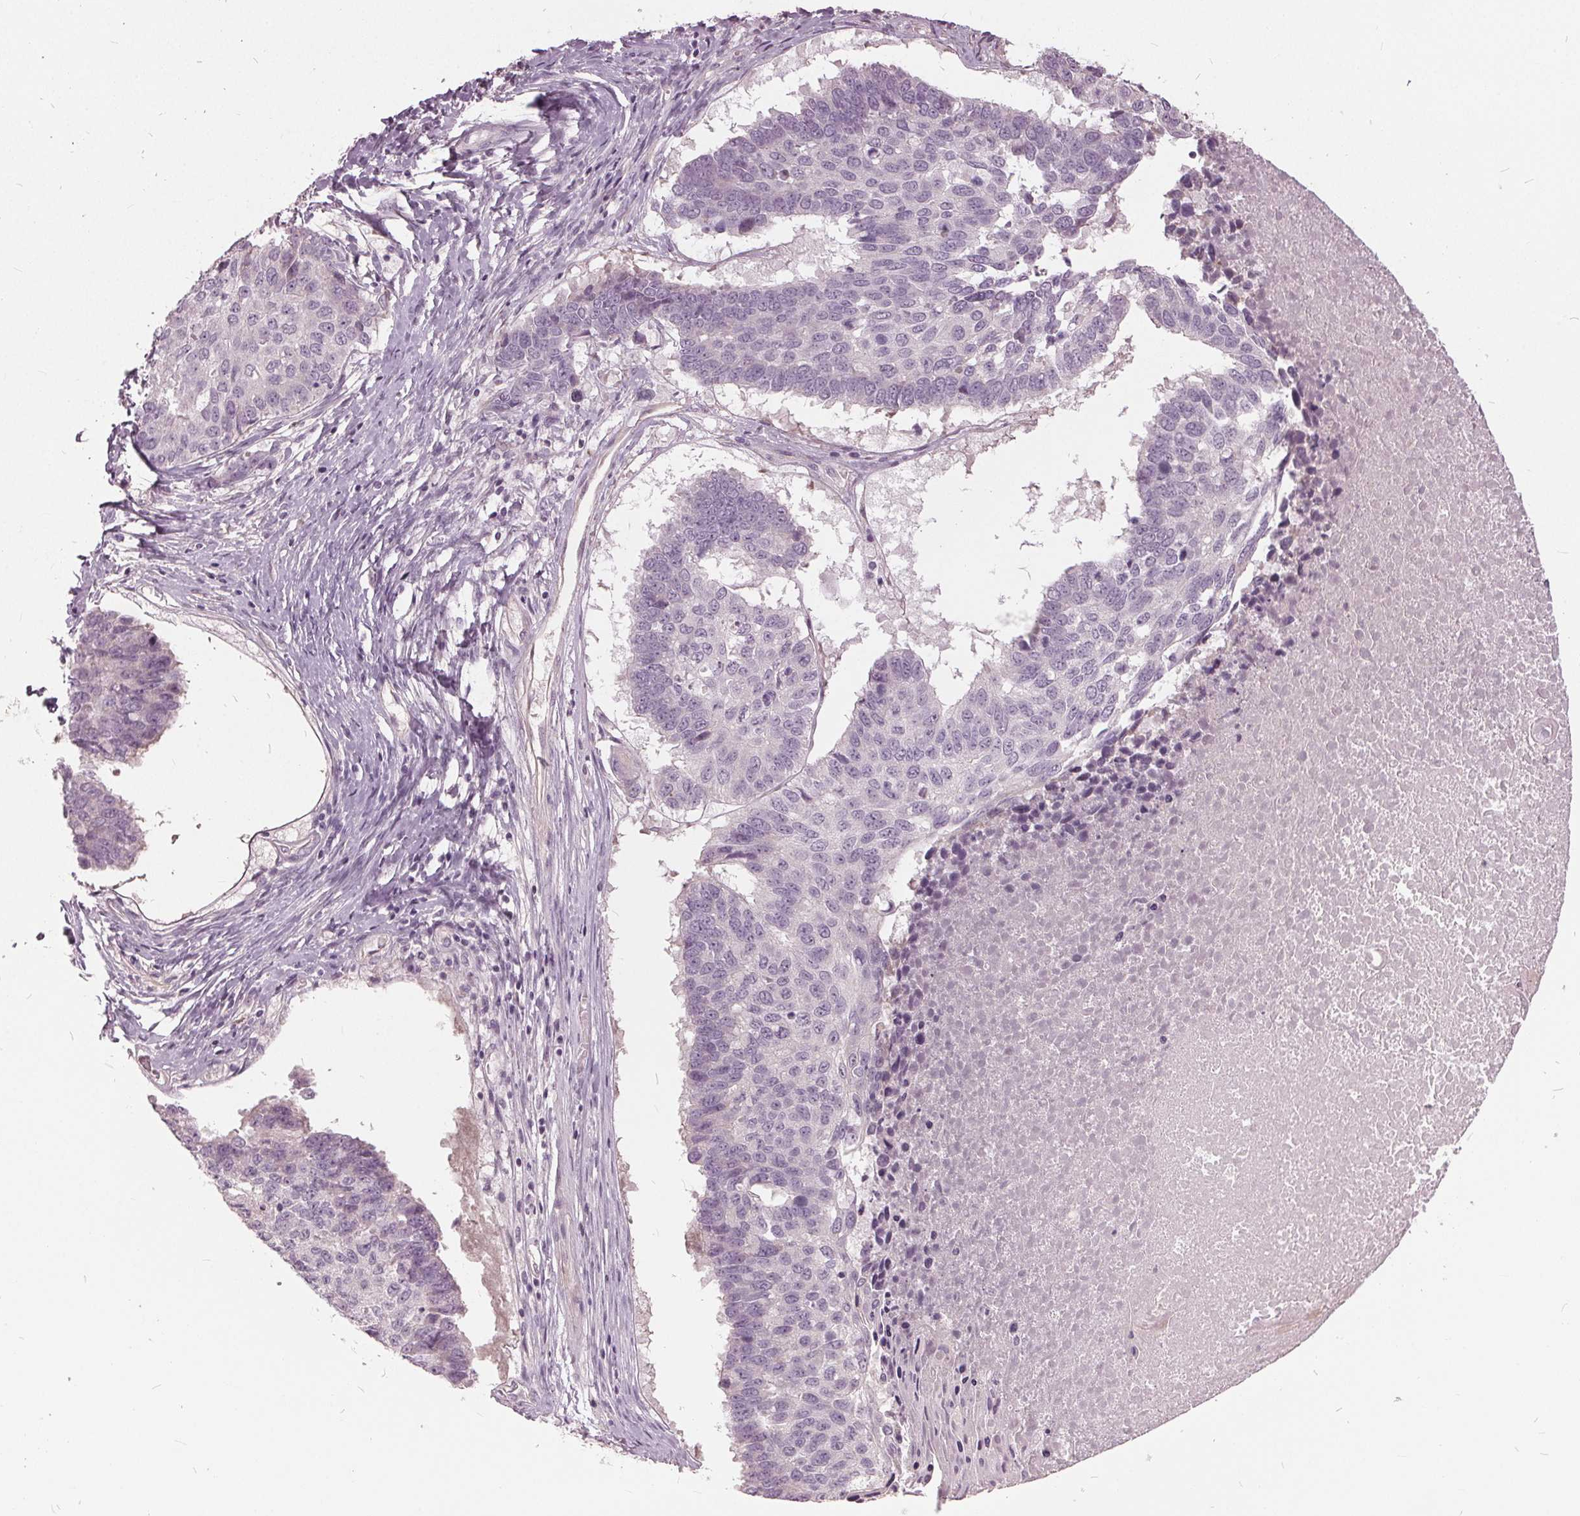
{"staining": {"intensity": "negative", "quantity": "none", "location": "none"}, "tissue": "lung cancer", "cell_type": "Tumor cells", "image_type": "cancer", "snomed": [{"axis": "morphology", "description": "Squamous cell carcinoma, NOS"}, {"axis": "topography", "description": "Lung"}], "caption": "Lung cancer (squamous cell carcinoma) was stained to show a protein in brown. There is no significant positivity in tumor cells.", "gene": "KLK13", "patient": {"sex": "male", "age": 73}}